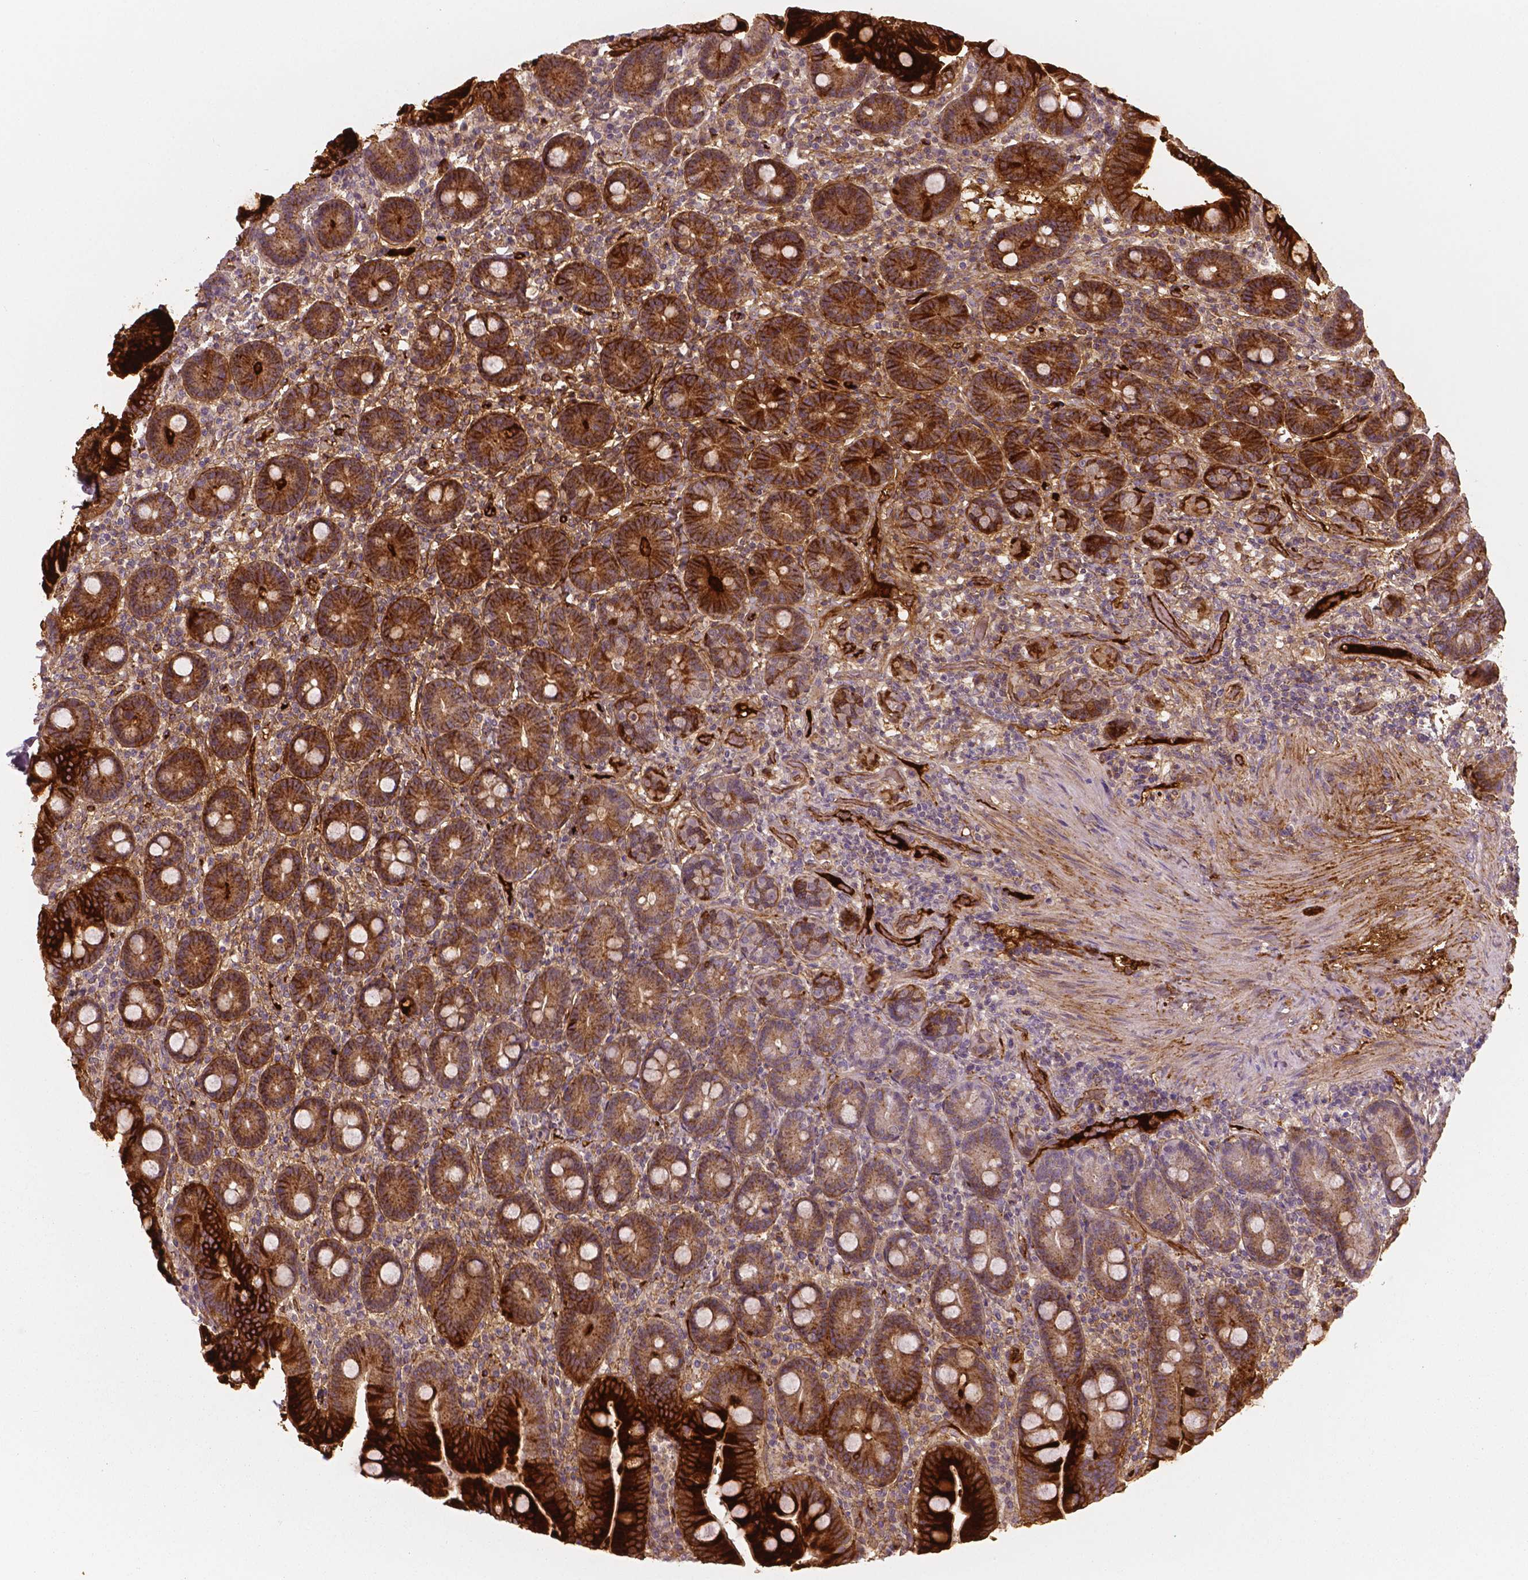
{"staining": {"intensity": "strong", "quantity": "25%-75%", "location": "cytoplasmic/membranous"}, "tissue": "duodenum", "cell_type": "Glandular cells", "image_type": "normal", "snomed": [{"axis": "morphology", "description": "Normal tissue, NOS"}, {"axis": "topography", "description": "Duodenum"}], "caption": "Glandular cells demonstrate high levels of strong cytoplasmic/membranous expression in about 25%-75% of cells in benign human duodenum.", "gene": "APOA4", "patient": {"sex": "female", "age": 62}}